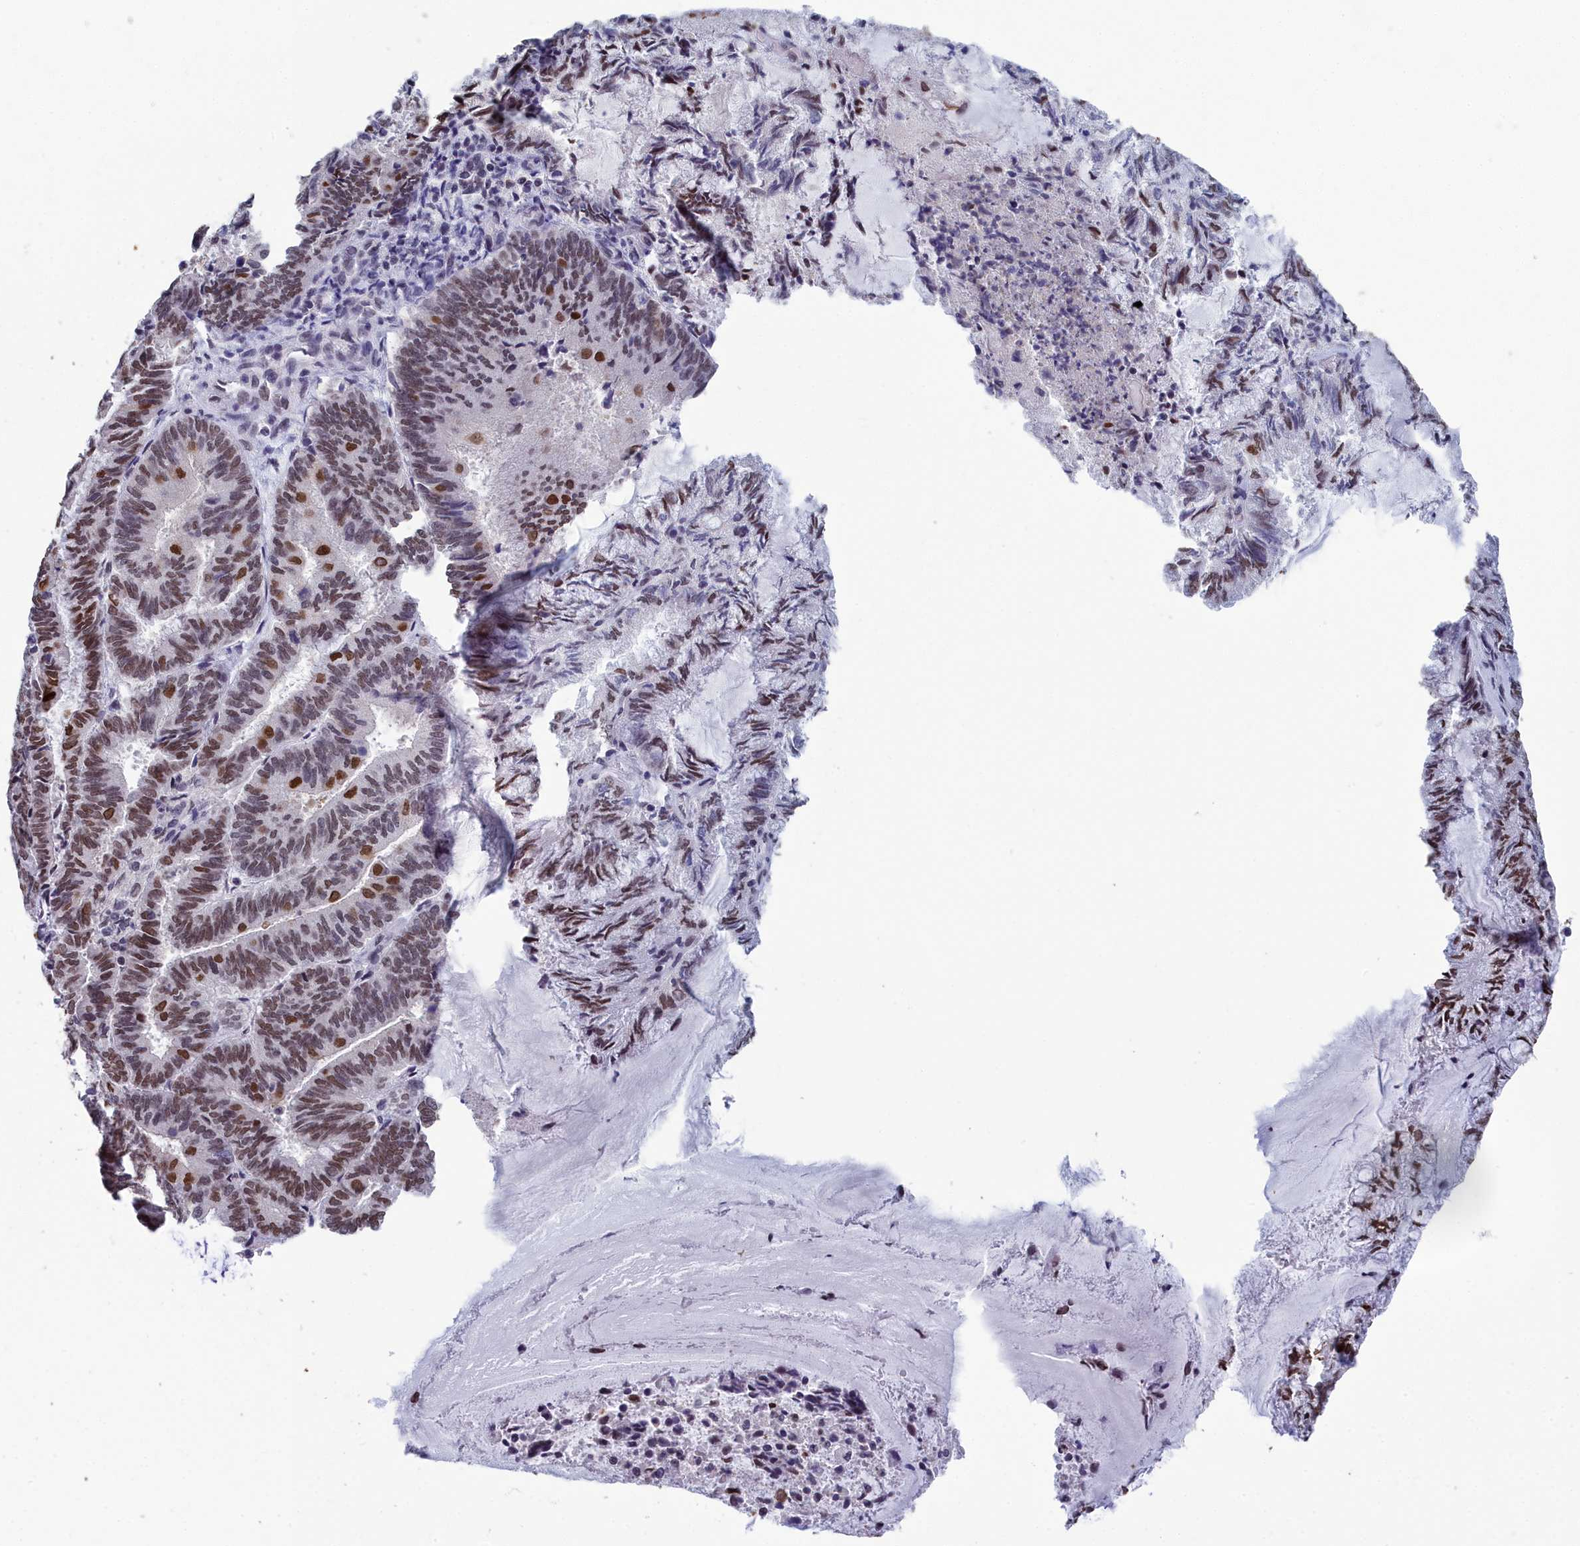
{"staining": {"intensity": "moderate", "quantity": ">75%", "location": "nuclear"}, "tissue": "endometrial cancer", "cell_type": "Tumor cells", "image_type": "cancer", "snomed": [{"axis": "morphology", "description": "Adenocarcinoma, NOS"}, {"axis": "topography", "description": "Endometrium"}], "caption": "The immunohistochemical stain shows moderate nuclear positivity in tumor cells of adenocarcinoma (endometrial) tissue.", "gene": "CCDC97", "patient": {"sex": "female", "age": 80}}